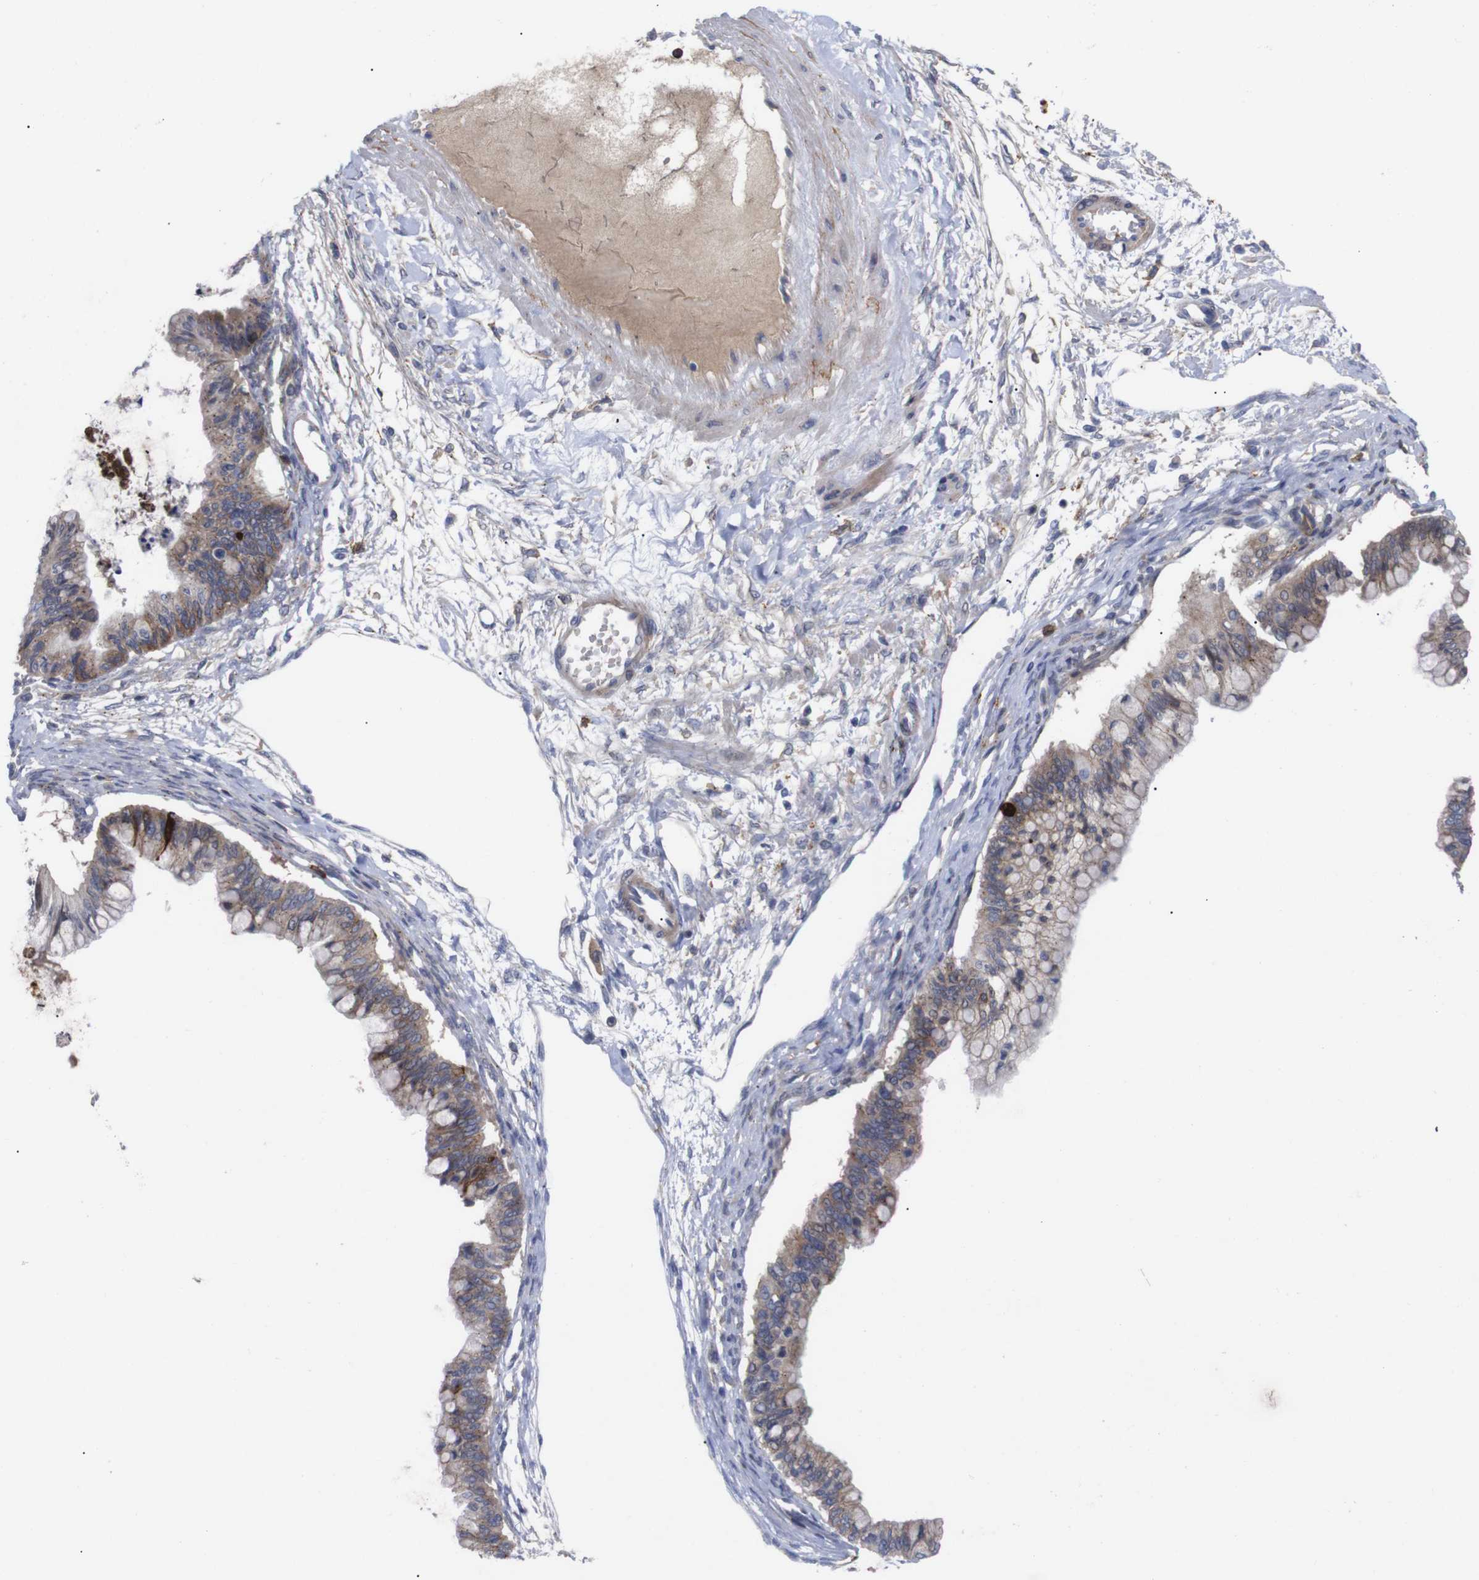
{"staining": {"intensity": "weak", "quantity": ">75%", "location": "cytoplasmic/membranous"}, "tissue": "ovarian cancer", "cell_type": "Tumor cells", "image_type": "cancer", "snomed": [{"axis": "morphology", "description": "Cystadenocarcinoma, mucinous, NOS"}, {"axis": "topography", "description": "Ovary"}], "caption": "Protein expression analysis of human ovarian mucinous cystadenocarcinoma reveals weak cytoplasmic/membranous expression in about >75% of tumor cells.", "gene": "C5AR1", "patient": {"sex": "female", "age": 57}}